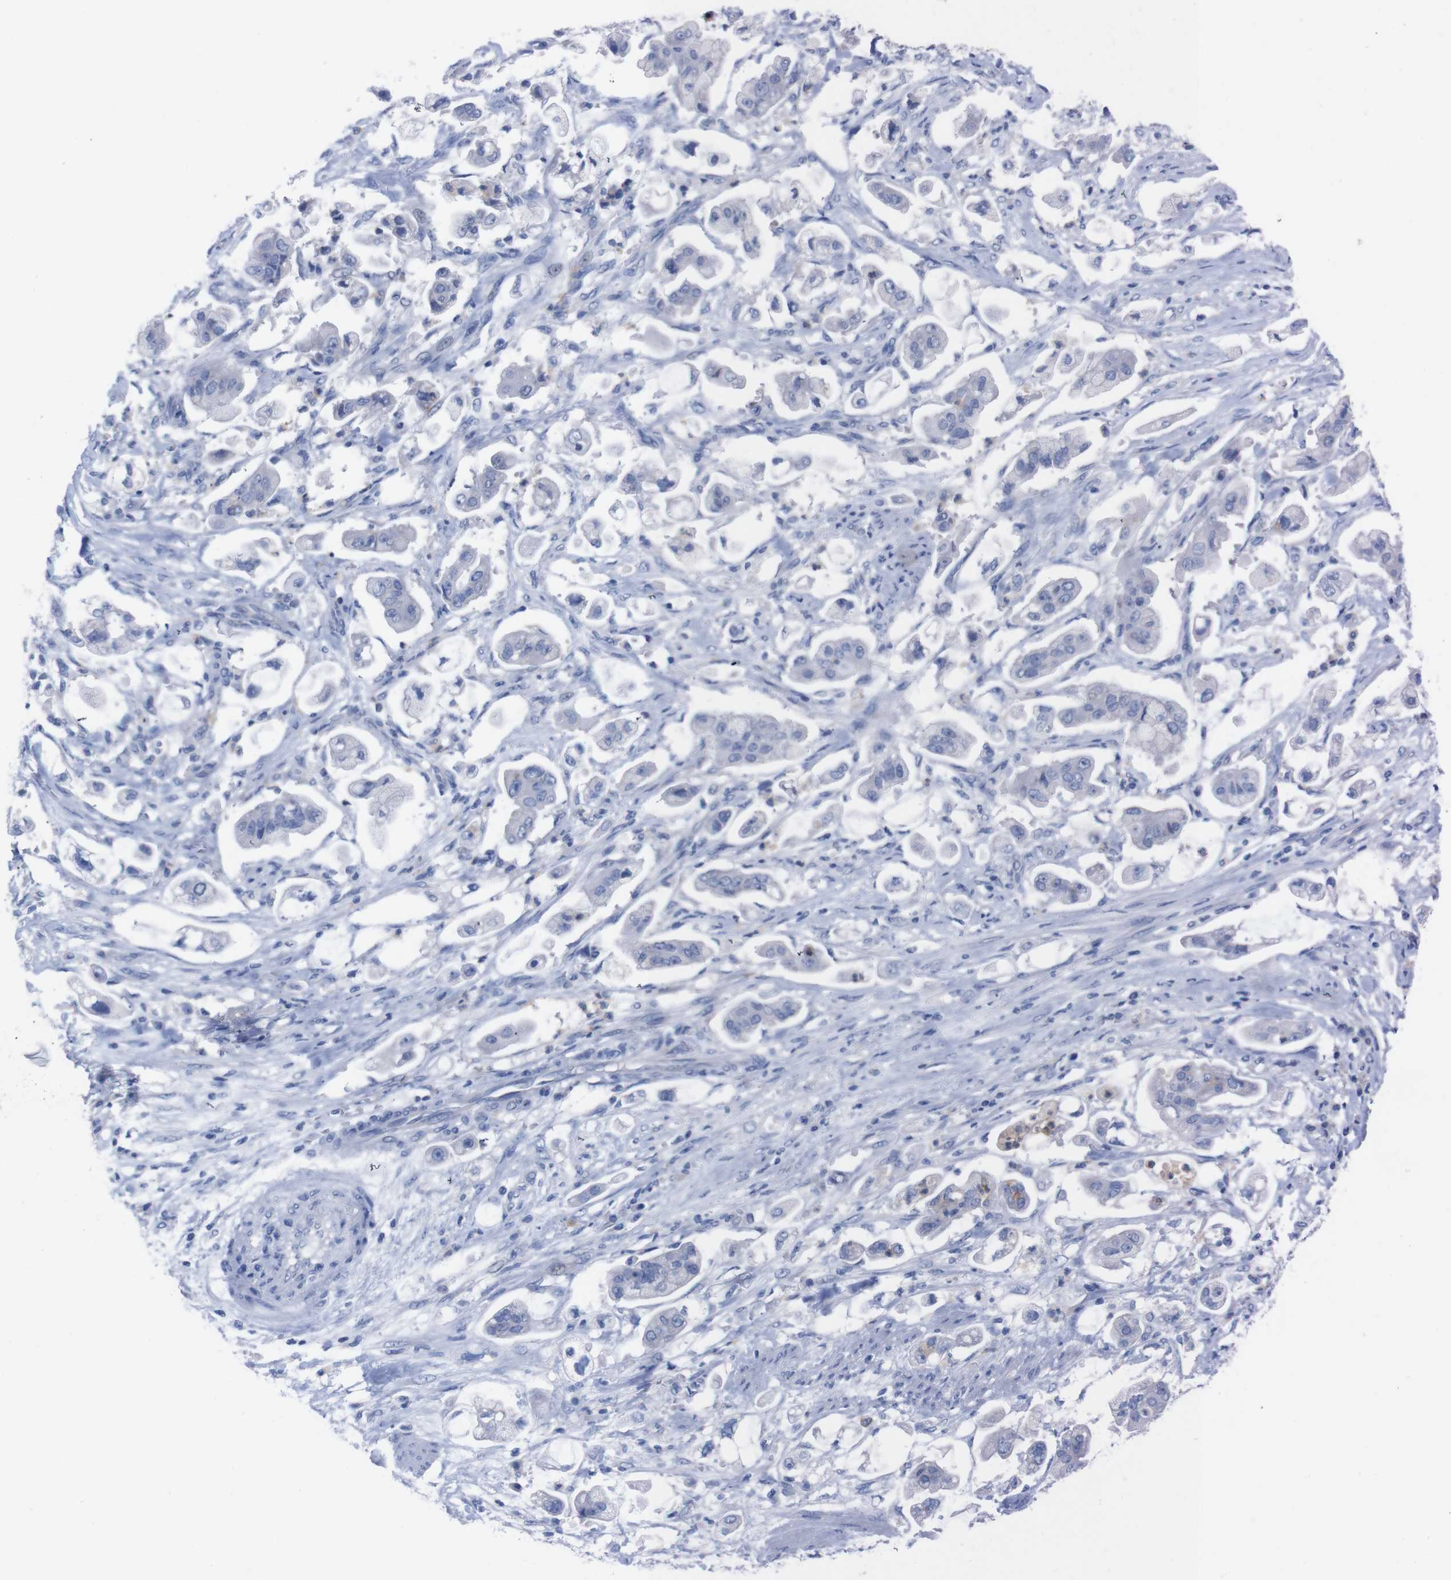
{"staining": {"intensity": "negative", "quantity": "none", "location": "none"}, "tissue": "stomach cancer", "cell_type": "Tumor cells", "image_type": "cancer", "snomed": [{"axis": "morphology", "description": "Adenocarcinoma, NOS"}, {"axis": "topography", "description": "Stomach"}], "caption": "The photomicrograph shows no staining of tumor cells in adenocarcinoma (stomach).", "gene": "TMEM243", "patient": {"sex": "male", "age": 62}}